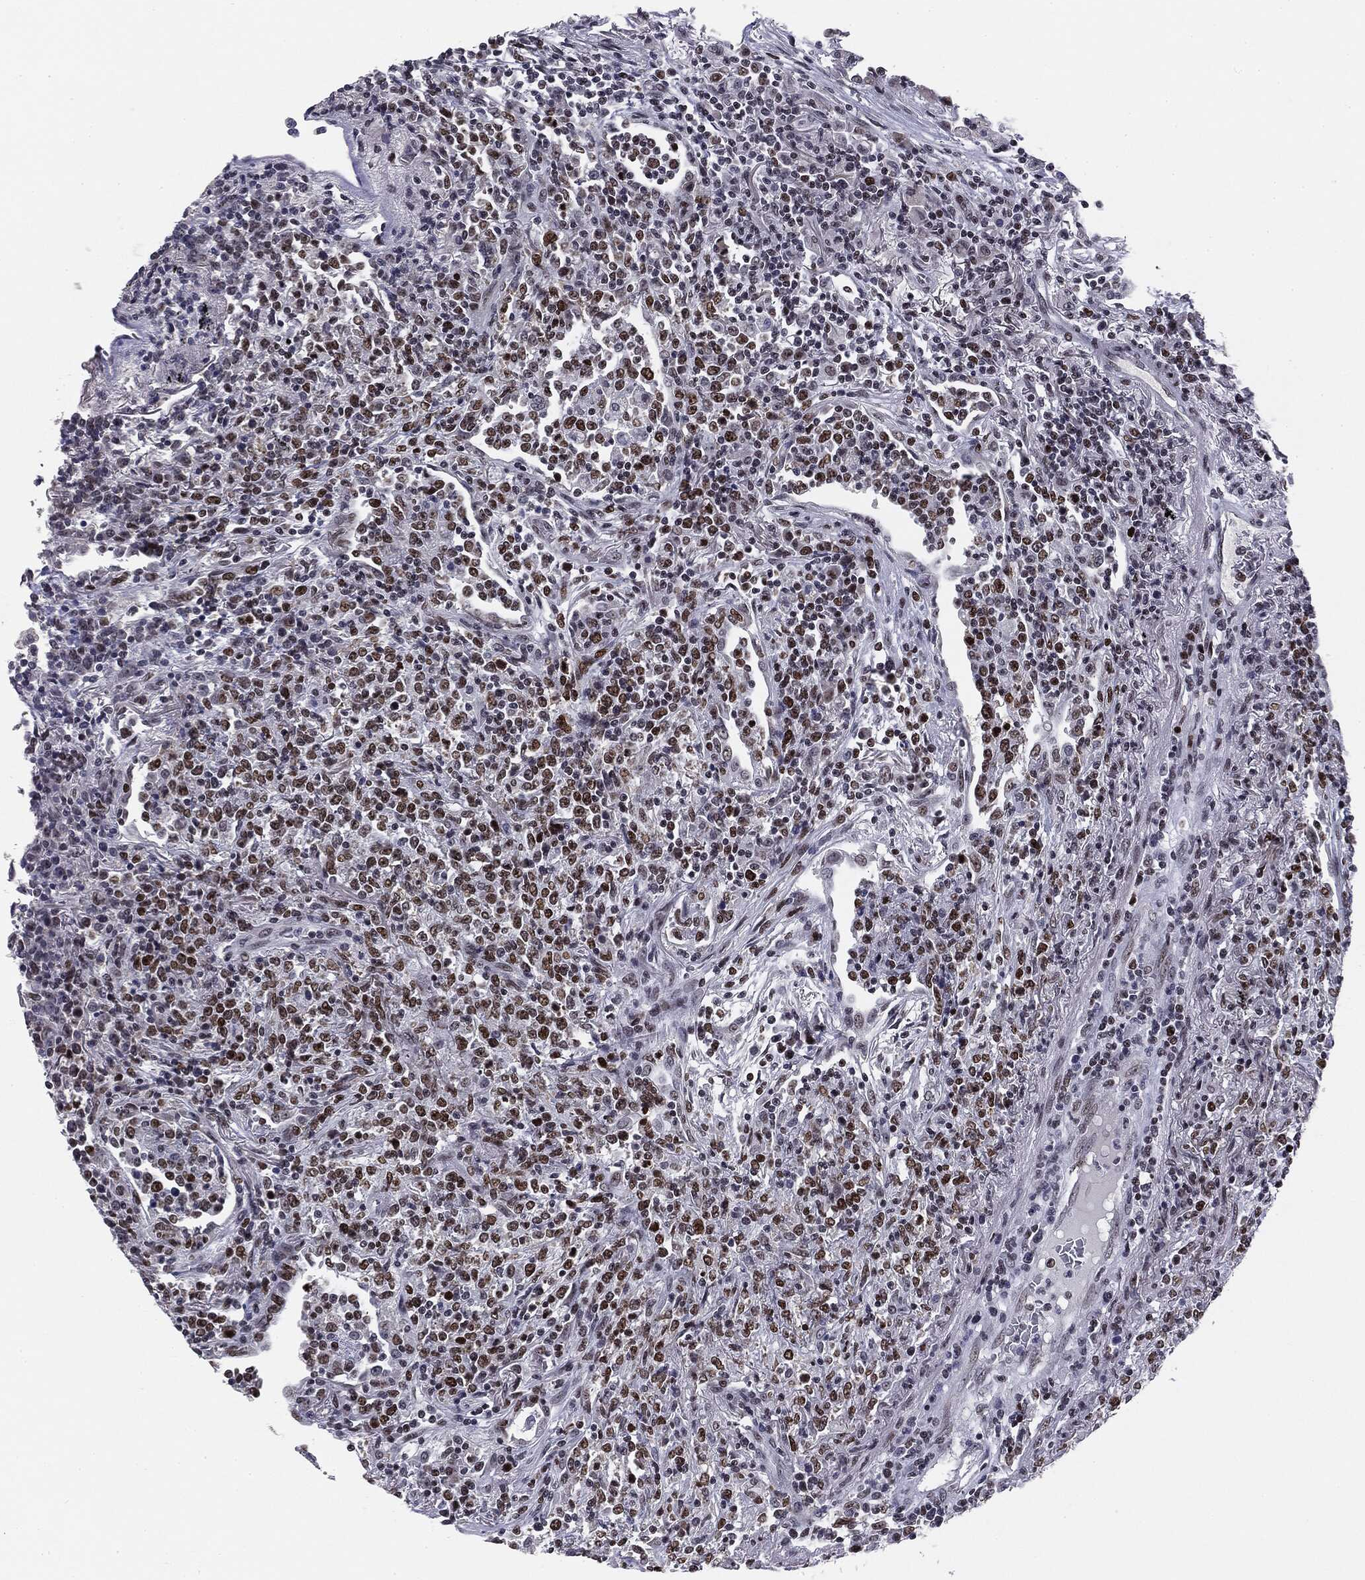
{"staining": {"intensity": "strong", "quantity": "25%-75%", "location": "nuclear"}, "tissue": "lymphoma", "cell_type": "Tumor cells", "image_type": "cancer", "snomed": [{"axis": "morphology", "description": "Malignant lymphoma, non-Hodgkin's type, High grade"}, {"axis": "topography", "description": "Lung"}], "caption": "A micrograph showing strong nuclear positivity in approximately 25%-75% of tumor cells in malignant lymphoma, non-Hodgkin's type (high-grade), as visualized by brown immunohistochemical staining.", "gene": "MDC1", "patient": {"sex": "male", "age": 79}}